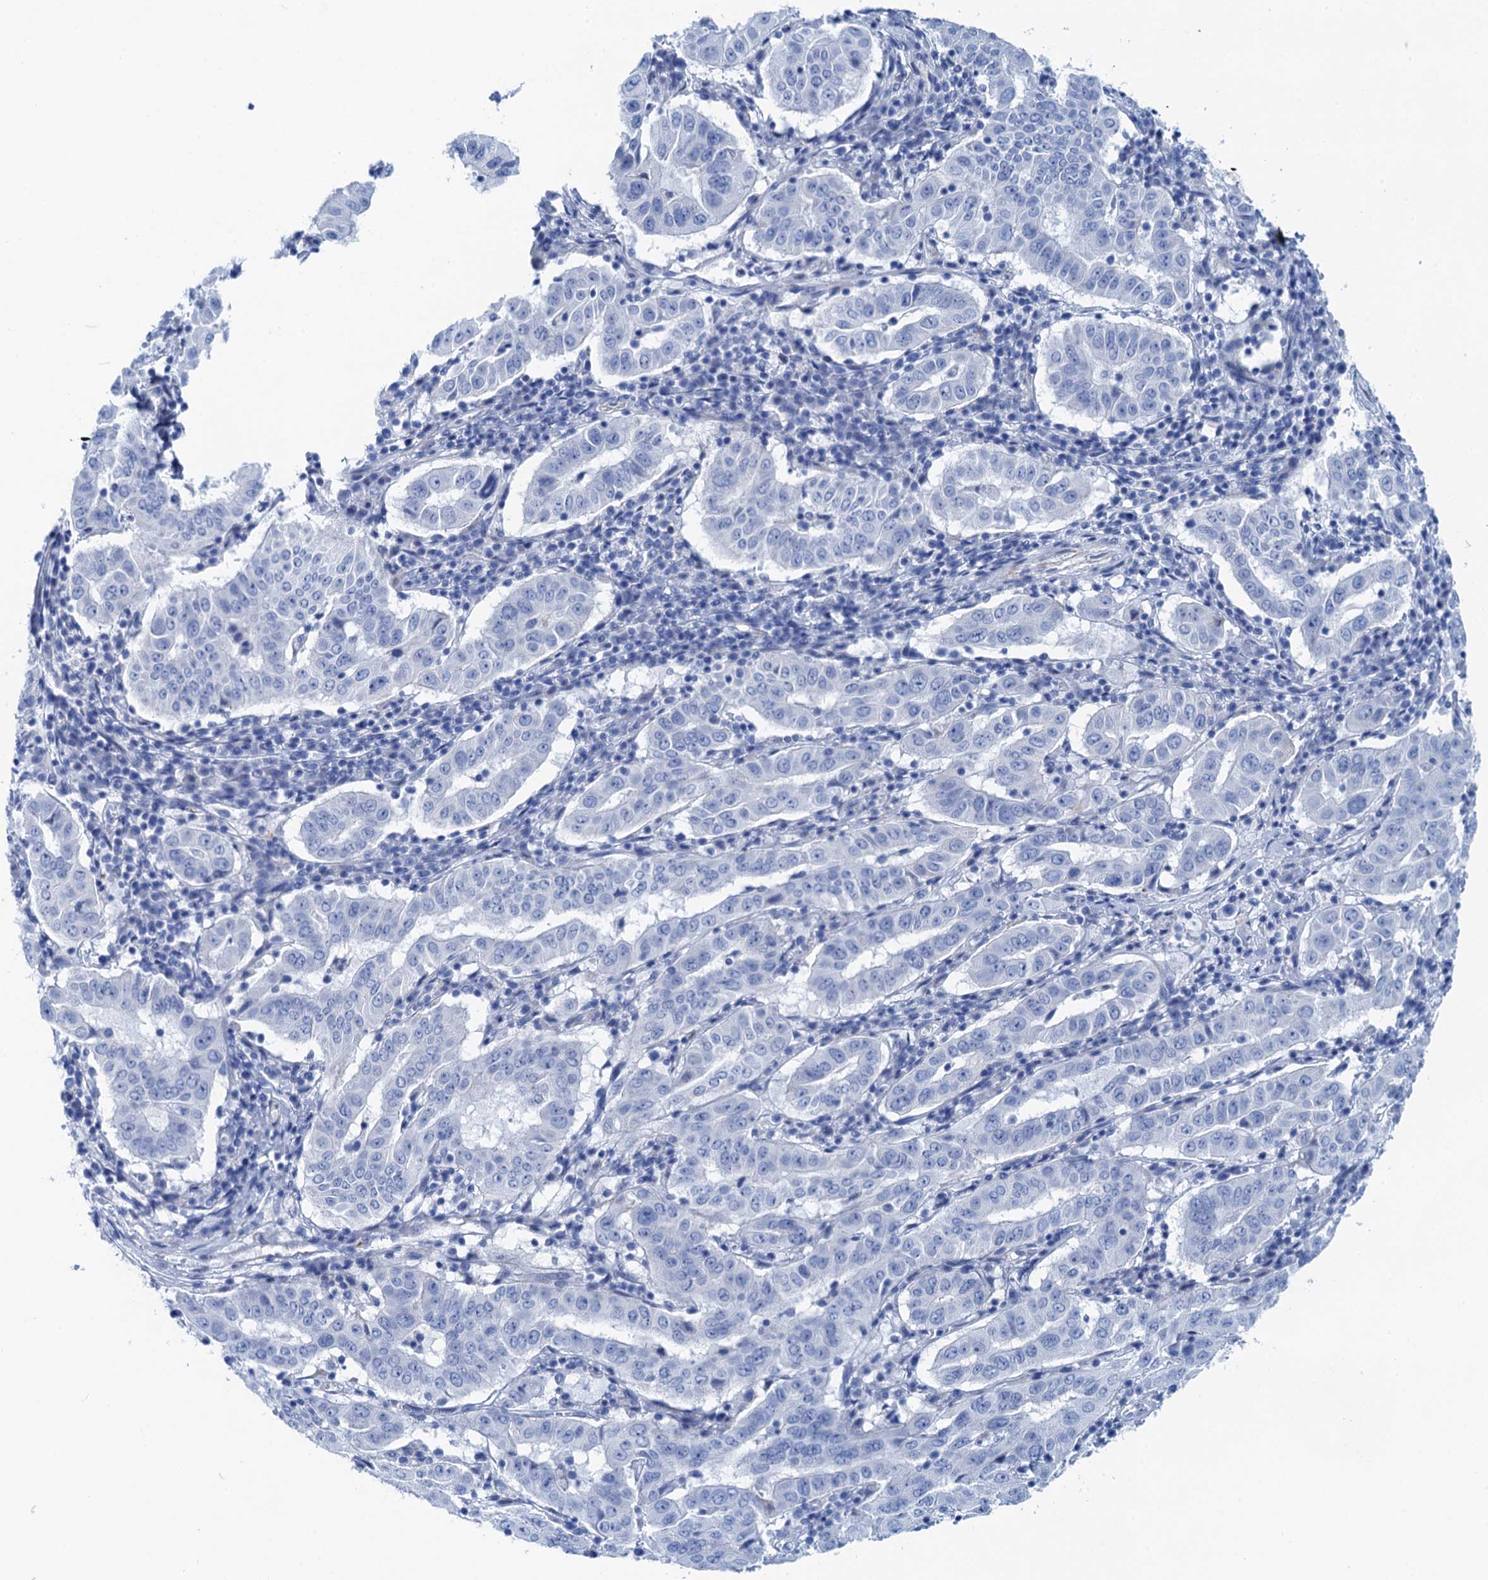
{"staining": {"intensity": "negative", "quantity": "none", "location": "none"}, "tissue": "pancreatic cancer", "cell_type": "Tumor cells", "image_type": "cancer", "snomed": [{"axis": "morphology", "description": "Adenocarcinoma, NOS"}, {"axis": "topography", "description": "Pancreas"}], "caption": "DAB immunohistochemical staining of human adenocarcinoma (pancreatic) shows no significant positivity in tumor cells.", "gene": "NLRP10", "patient": {"sex": "male", "age": 63}}